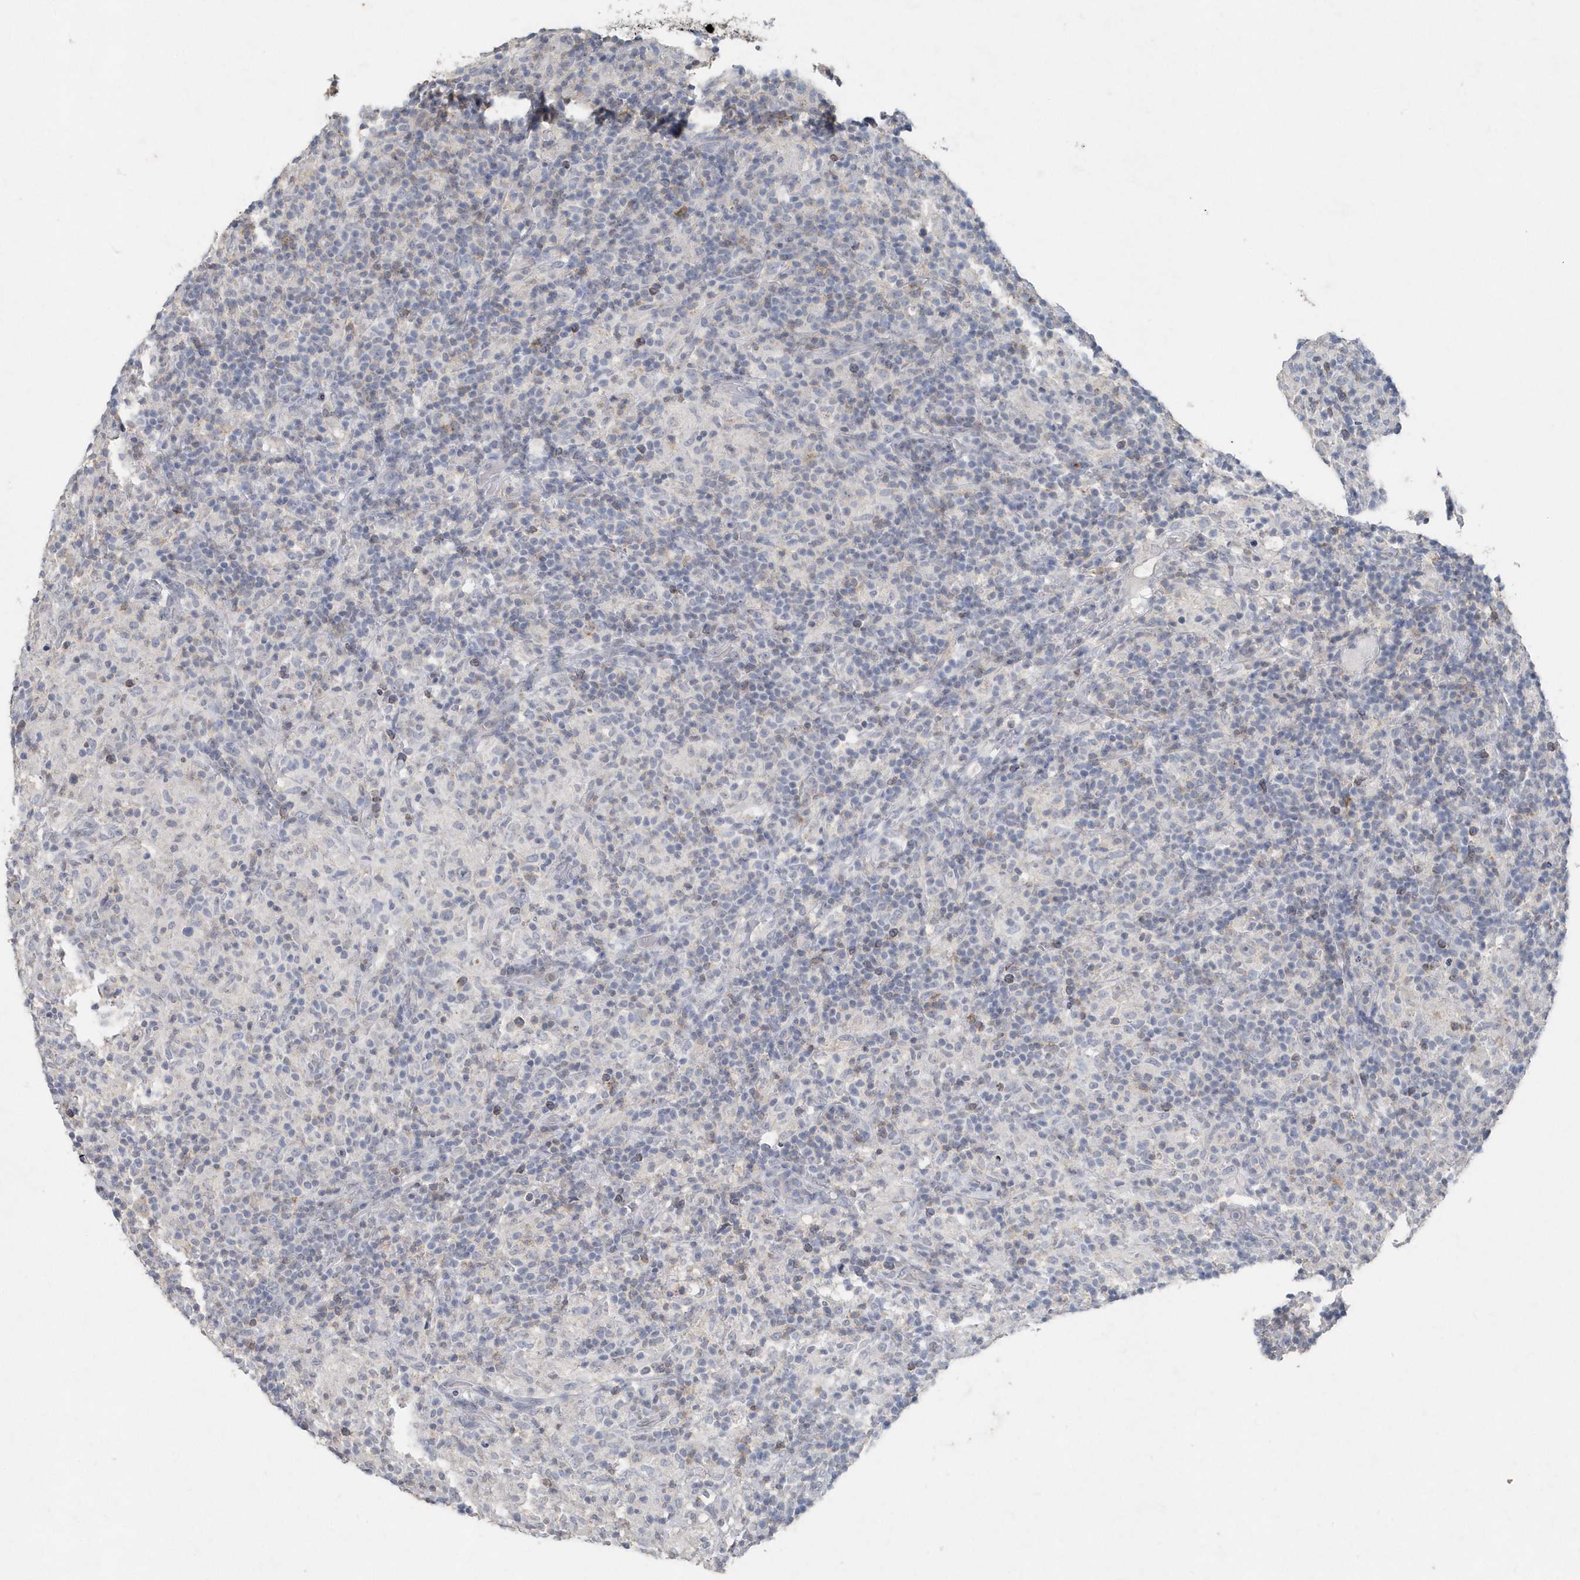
{"staining": {"intensity": "negative", "quantity": "none", "location": "none"}, "tissue": "lymphoma", "cell_type": "Tumor cells", "image_type": "cancer", "snomed": [{"axis": "morphology", "description": "Hodgkin's disease, NOS"}, {"axis": "topography", "description": "Lymph node"}], "caption": "Tumor cells are negative for protein expression in human Hodgkin's disease.", "gene": "PDCD1", "patient": {"sex": "male", "age": 70}}